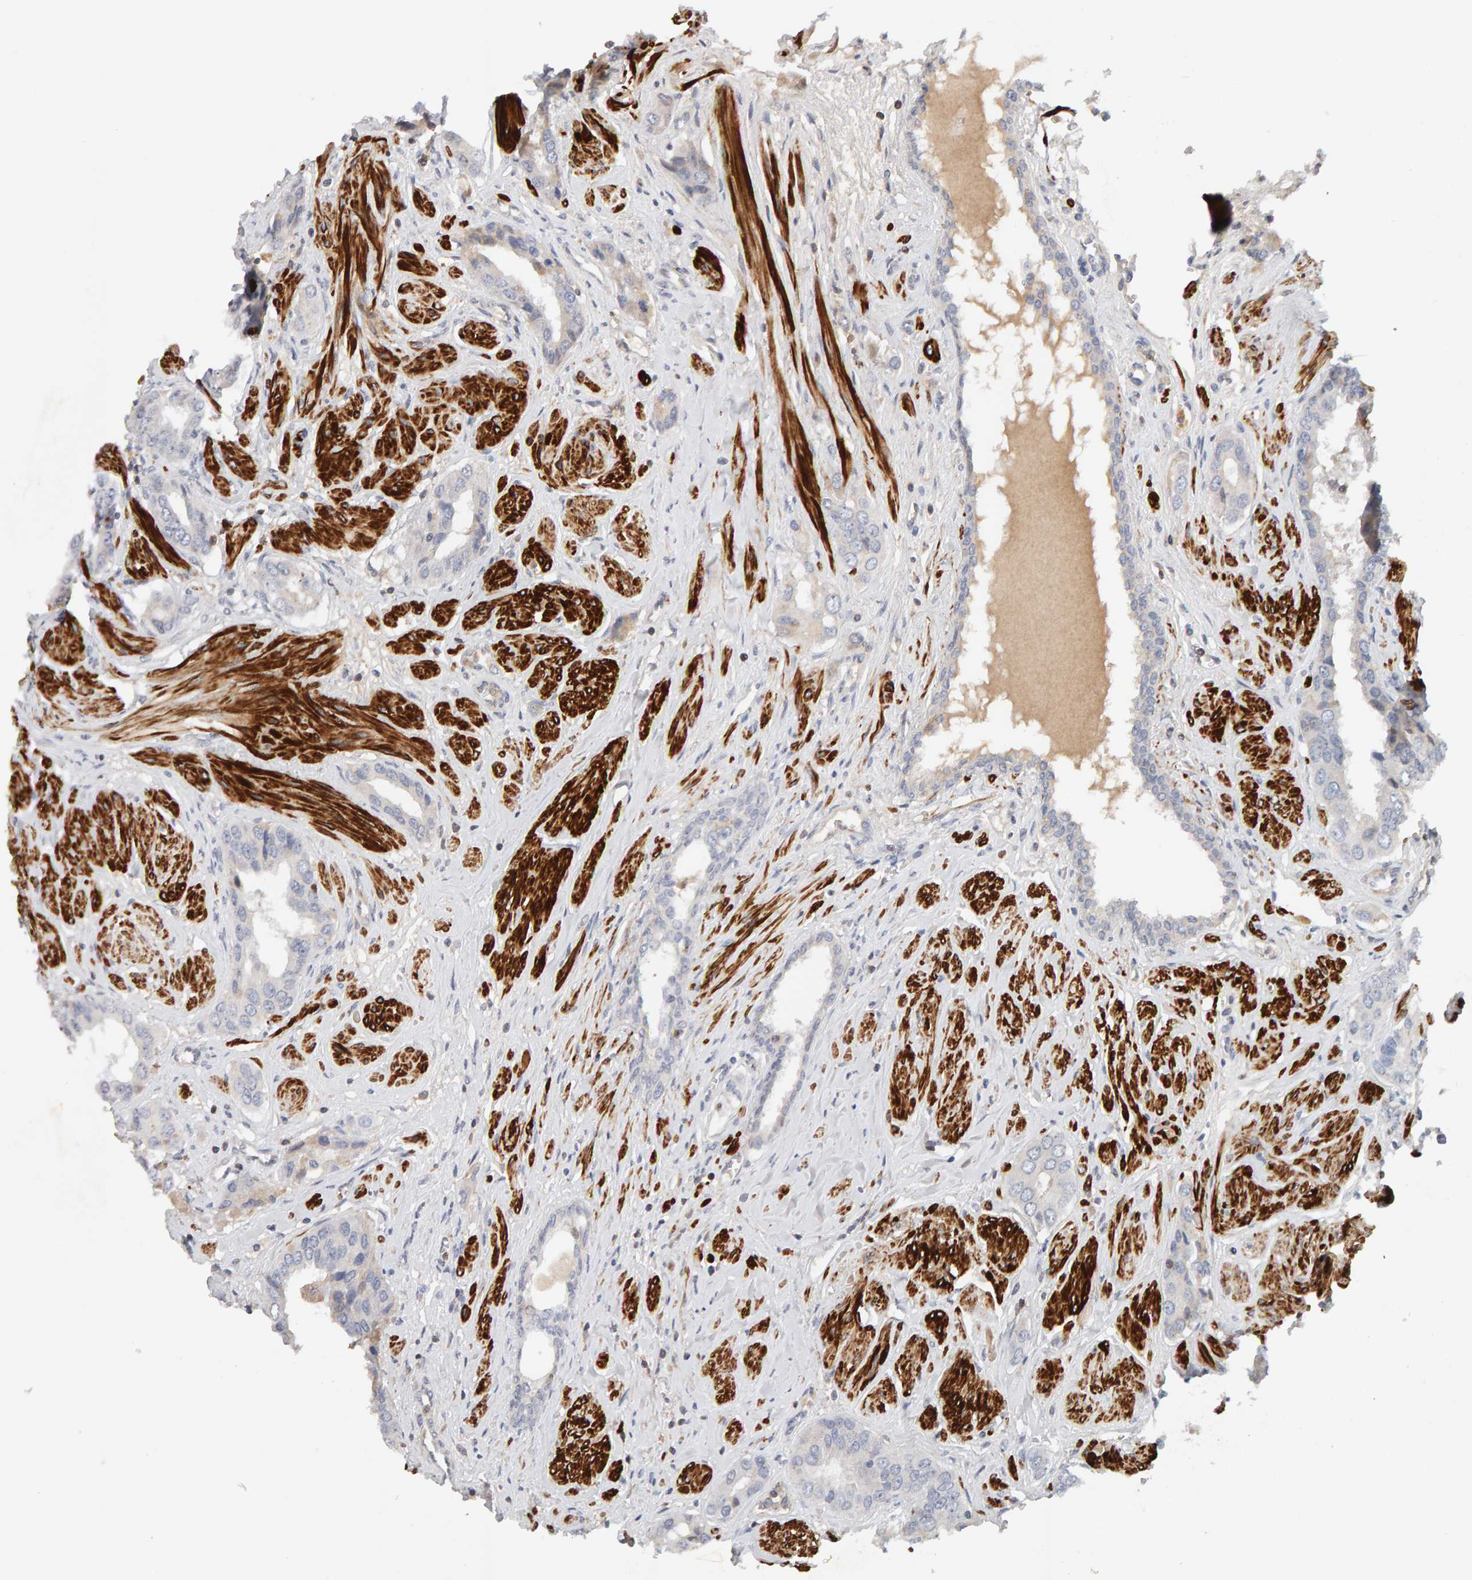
{"staining": {"intensity": "negative", "quantity": "none", "location": "none"}, "tissue": "prostate cancer", "cell_type": "Tumor cells", "image_type": "cancer", "snomed": [{"axis": "morphology", "description": "Adenocarcinoma, High grade"}, {"axis": "topography", "description": "Prostate"}], "caption": "An image of prostate cancer (adenocarcinoma (high-grade)) stained for a protein demonstrates no brown staining in tumor cells.", "gene": "NUDCD1", "patient": {"sex": "male", "age": 52}}